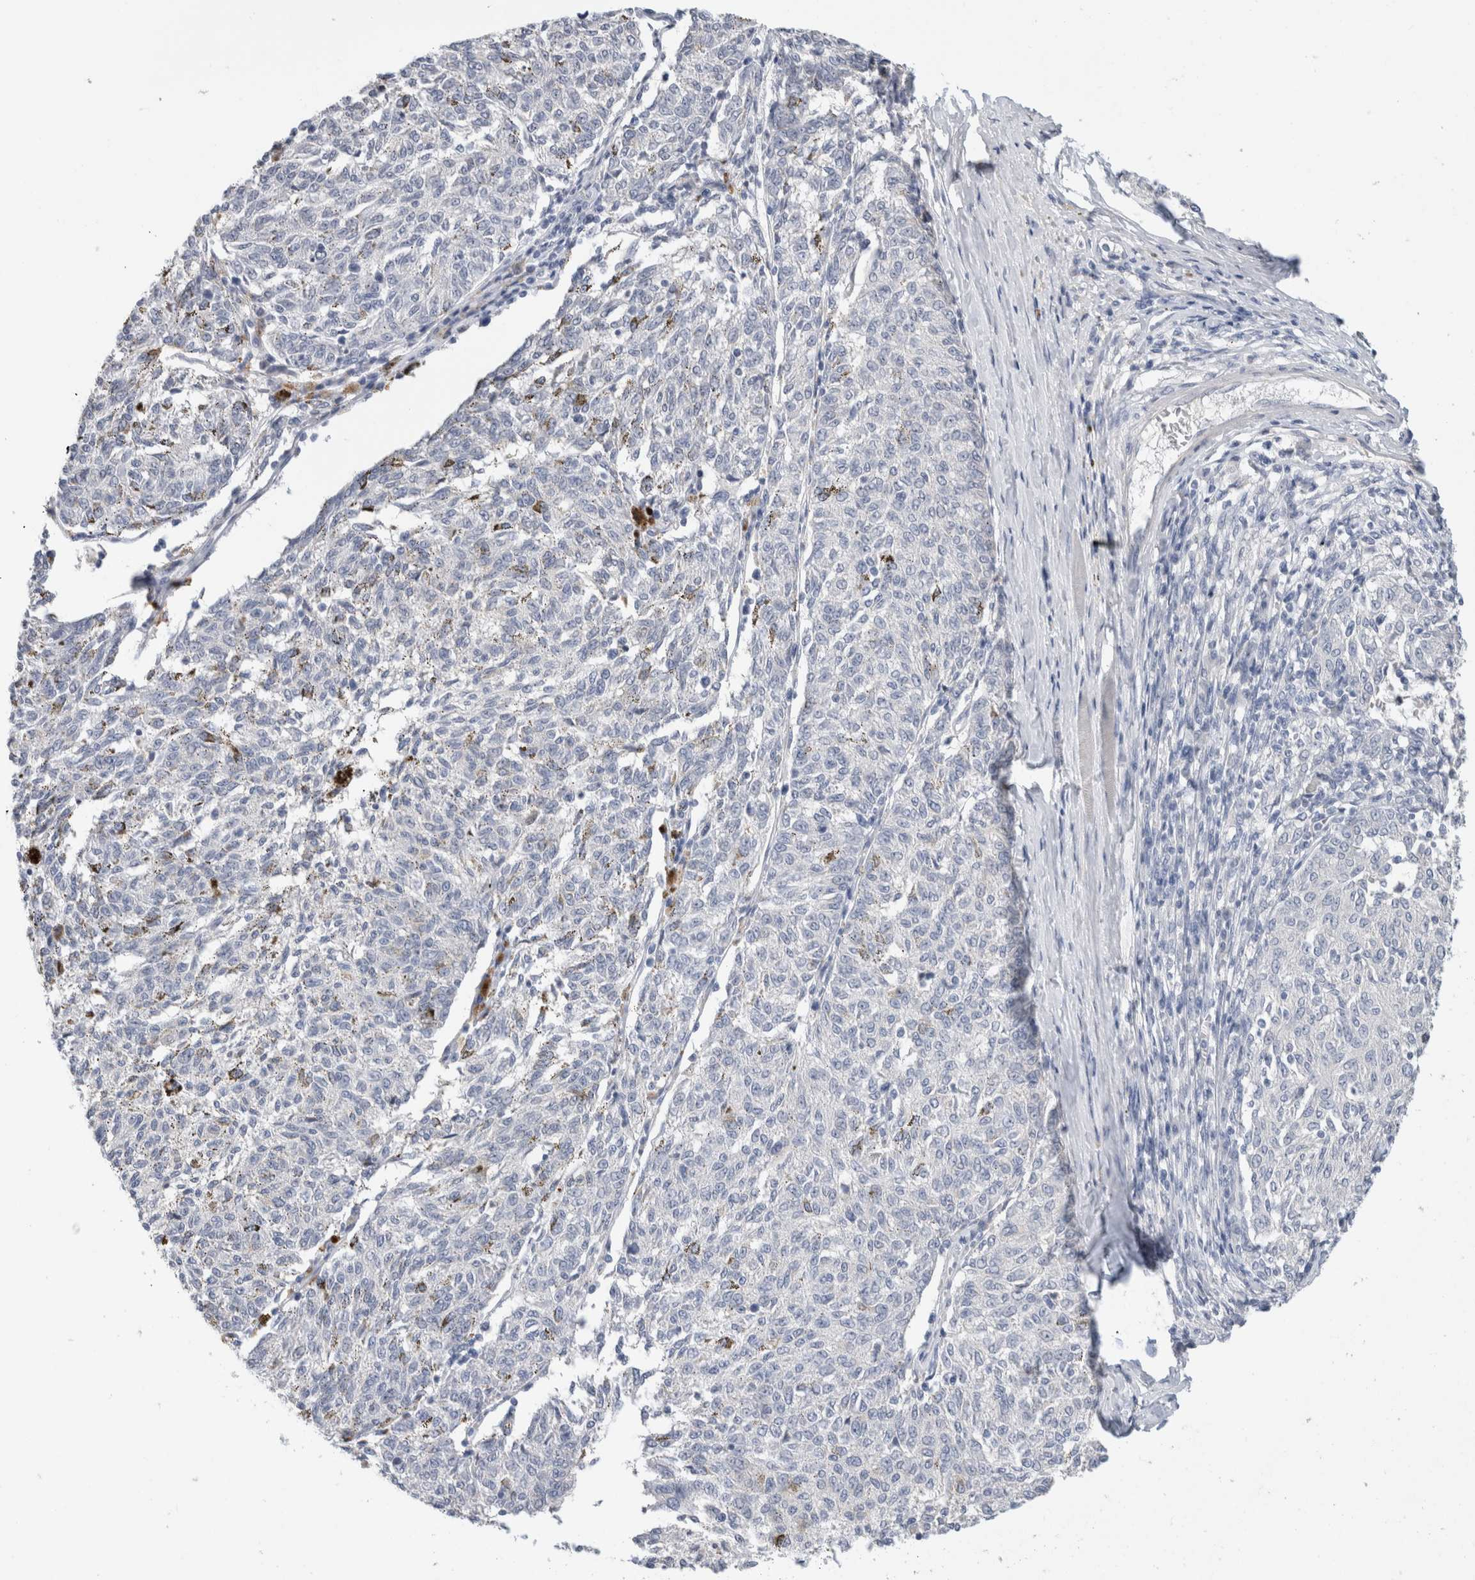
{"staining": {"intensity": "negative", "quantity": "none", "location": "none"}, "tissue": "melanoma", "cell_type": "Tumor cells", "image_type": "cancer", "snomed": [{"axis": "morphology", "description": "Malignant melanoma, NOS"}, {"axis": "topography", "description": "Skin"}], "caption": "Immunohistochemical staining of melanoma reveals no significant positivity in tumor cells.", "gene": "BCAN", "patient": {"sex": "female", "age": 72}}